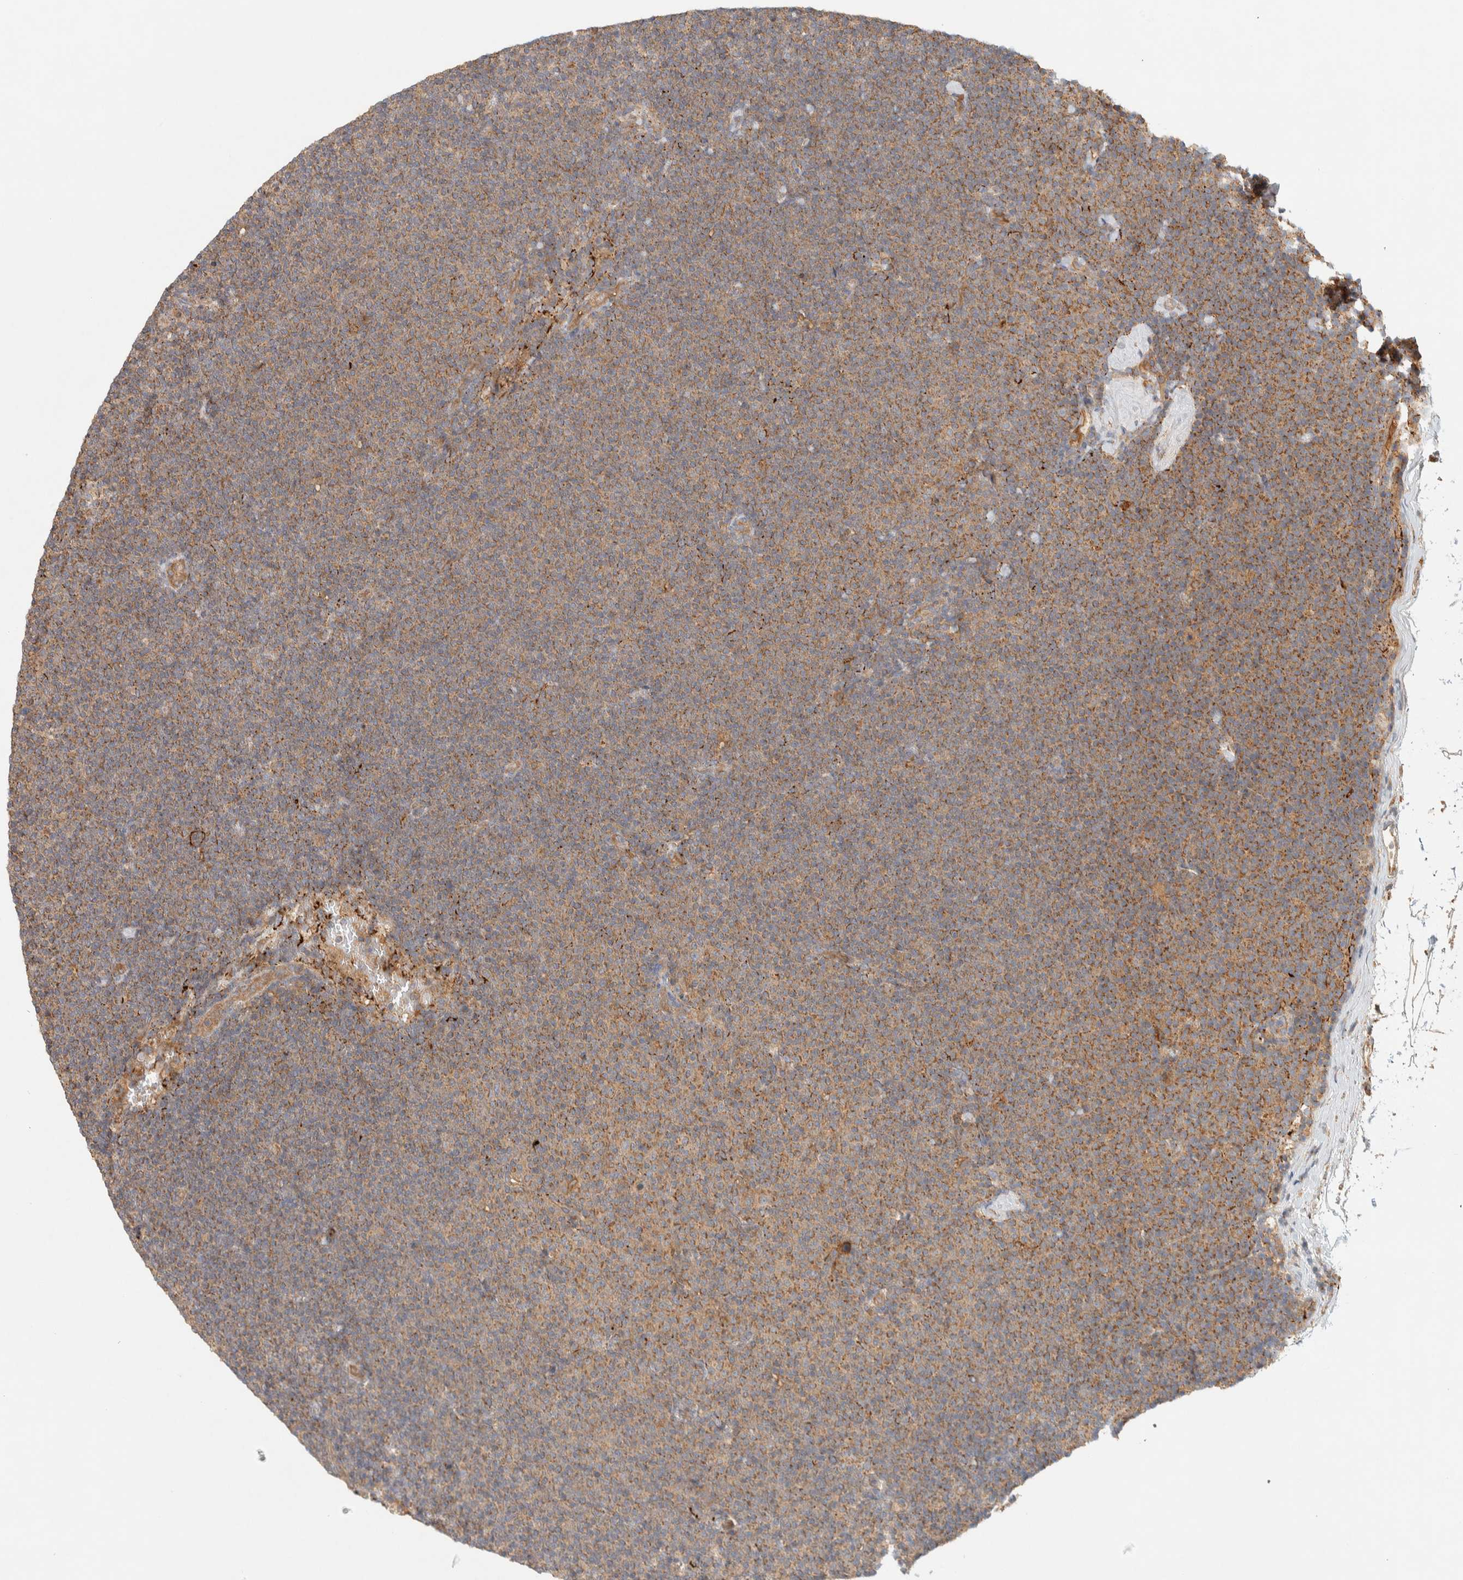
{"staining": {"intensity": "moderate", "quantity": ">75%", "location": "cytoplasmic/membranous"}, "tissue": "lymphoma", "cell_type": "Tumor cells", "image_type": "cancer", "snomed": [{"axis": "morphology", "description": "Malignant lymphoma, non-Hodgkin's type, Low grade"}, {"axis": "topography", "description": "Lymph node"}], "caption": "Immunohistochemistry (IHC) (DAB (3,3'-diaminobenzidine)) staining of human low-grade malignant lymphoma, non-Hodgkin's type displays moderate cytoplasmic/membranous protein positivity in approximately >75% of tumor cells. (Stains: DAB in brown, nuclei in blue, Microscopy: brightfield microscopy at high magnification).", "gene": "FAM167A", "patient": {"sex": "female", "age": 53}}